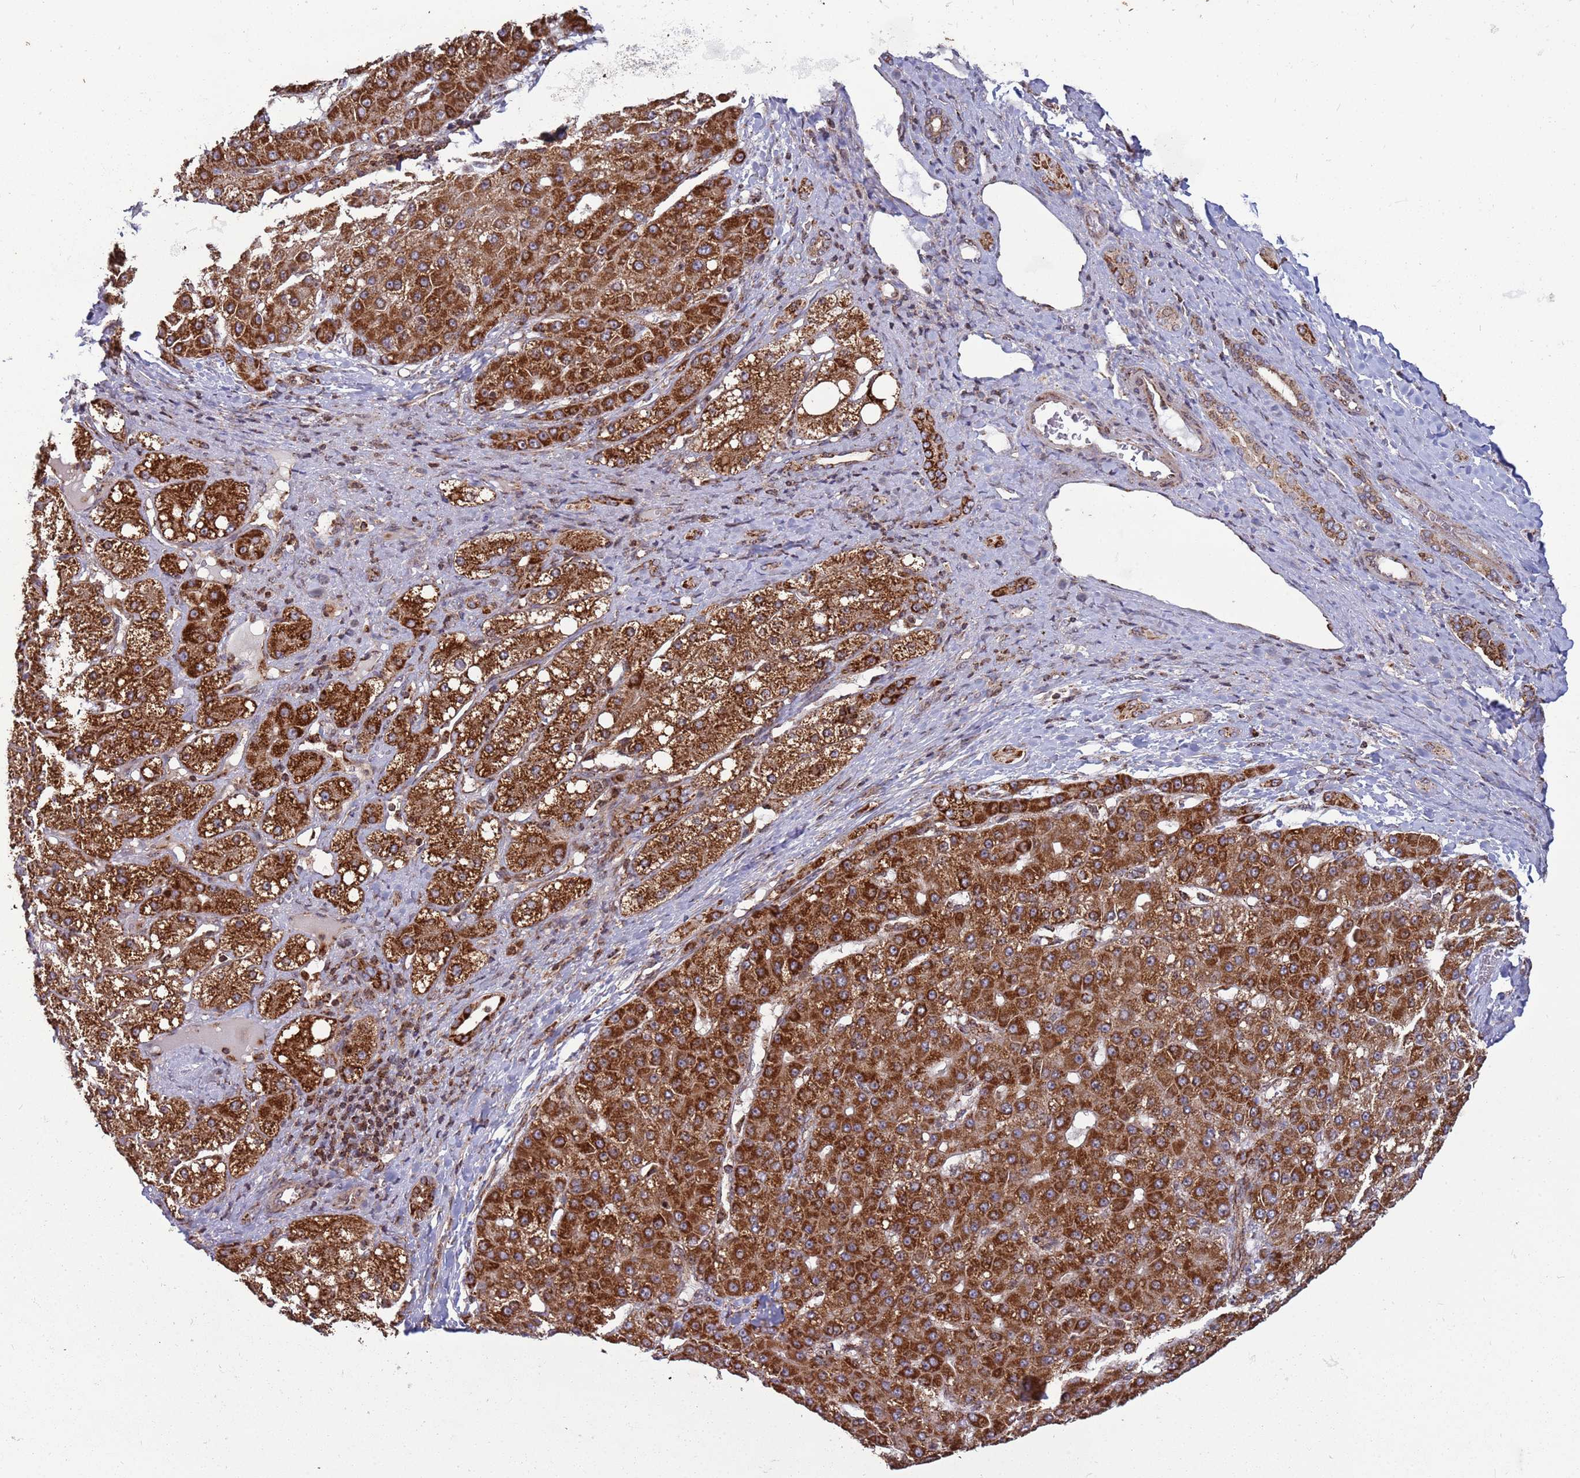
{"staining": {"intensity": "strong", "quantity": ">75%", "location": "cytoplasmic/membranous"}, "tissue": "liver cancer", "cell_type": "Tumor cells", "image_type": "cancer", "snomed": [{"axis": "morphology", "description": "Carcinoma, Hepatocellular, NOS"}, {"axis": "topography", "description": "Liver"}], "caption": "Protein staining shows strong cytoplasmic/membranous positivity in approximately >75% of tumor cells in liver cancer. The protein of interest is stained brown, and the nuclei are stained in blue (DAB IHC with brightfield microscopy, high magnification).", "gene": "RCOR2", "patient": {"sex": "male", "age": 67}}